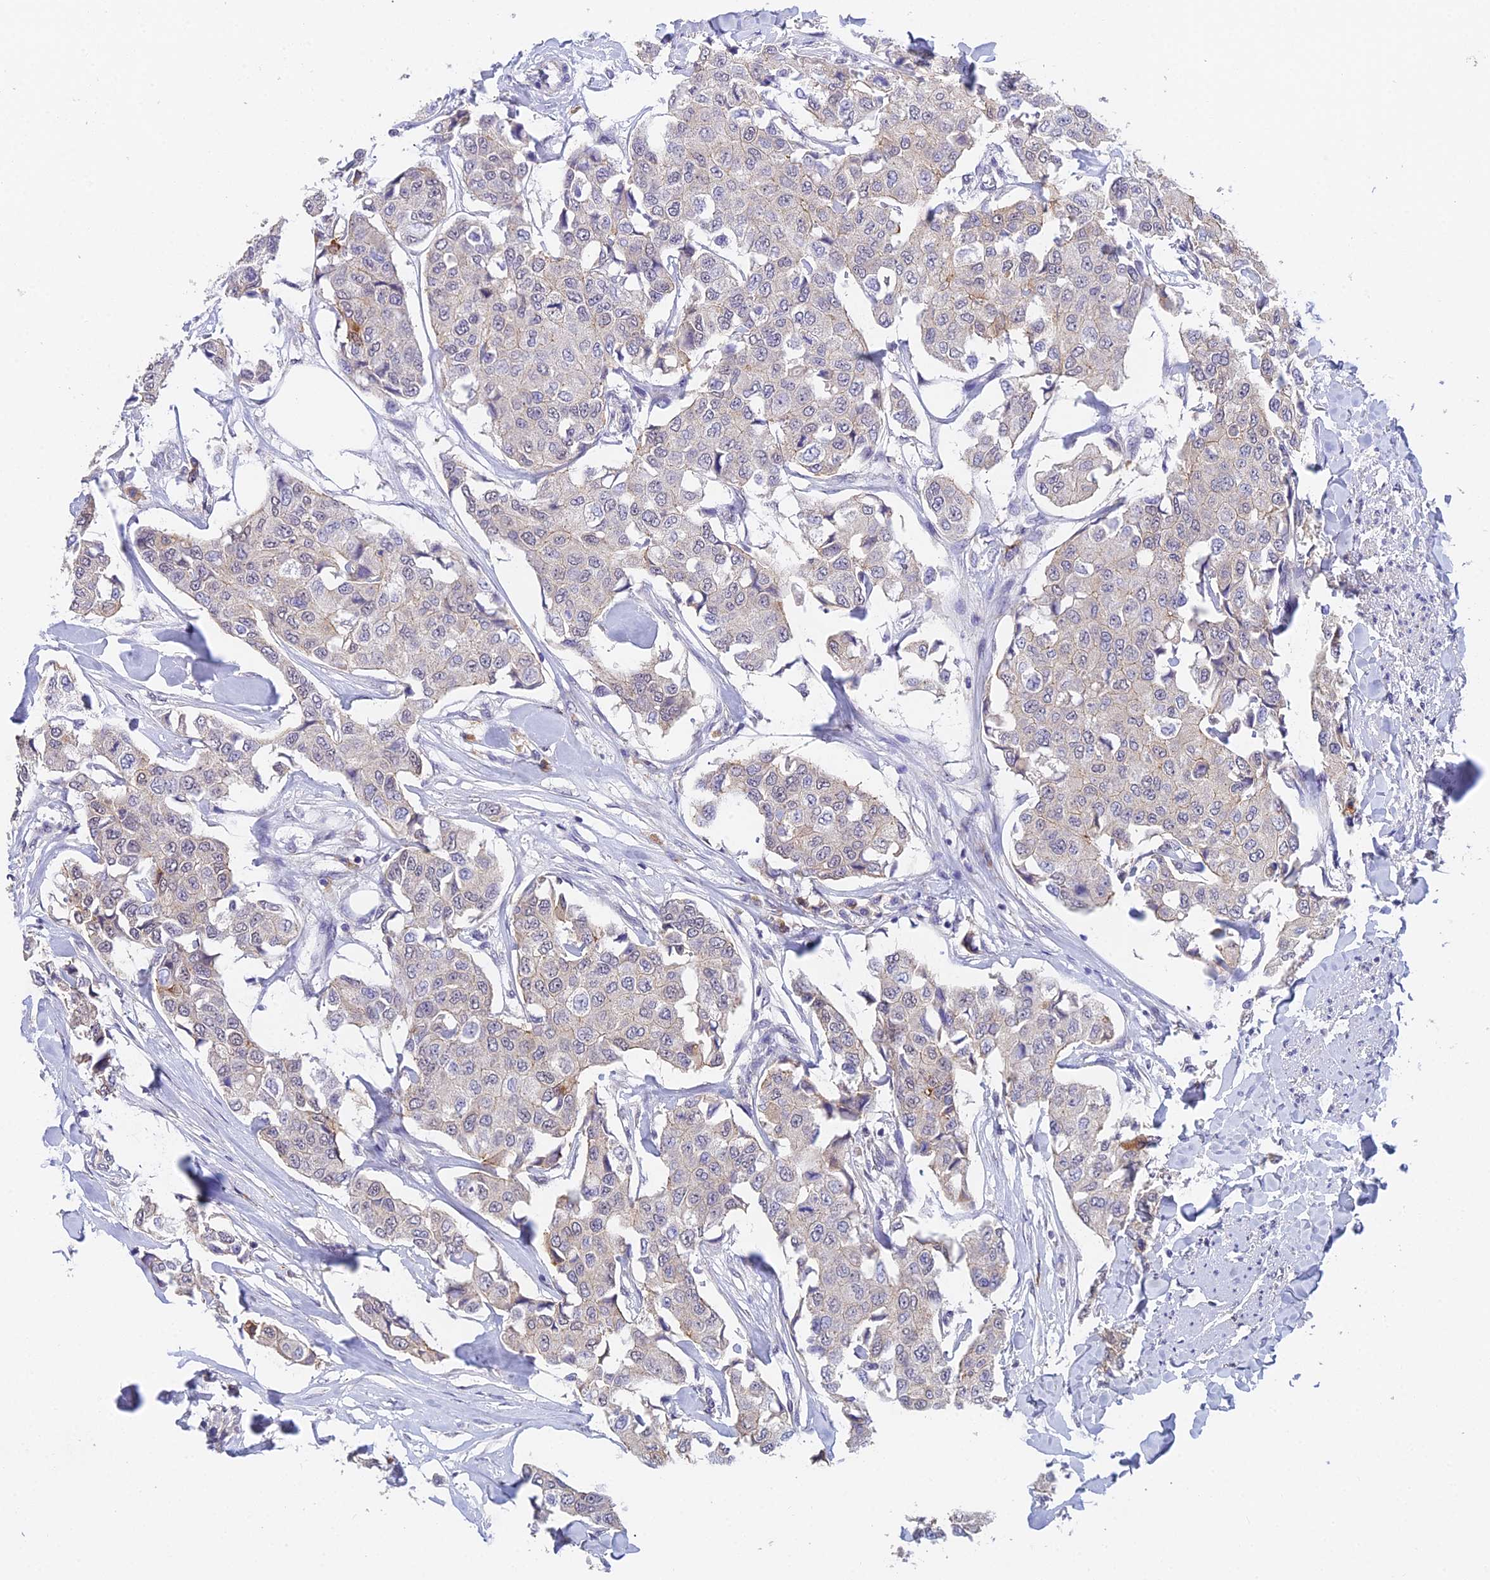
{"staining": {"intensity": "moderate", "quantity": "<25%", "location": "cytoplasmic/membranous"}, "tissue": "breast cancer", "cell_type": "Tumor cells", "image_type": "cancer", "snomed": [{"axis": "morphology", "description": "Duct carcinoma"}, {"axis": "topography", "description": "Breast"}], "caption": "A low amount of moderate cytoplasmic/membranous staining is seen in about <25% of tumor cells in breast cancer (intraductal carcinoma) tissue.", "gene": "HOXB1", "patient": {"sex": "female", "age": 80}}